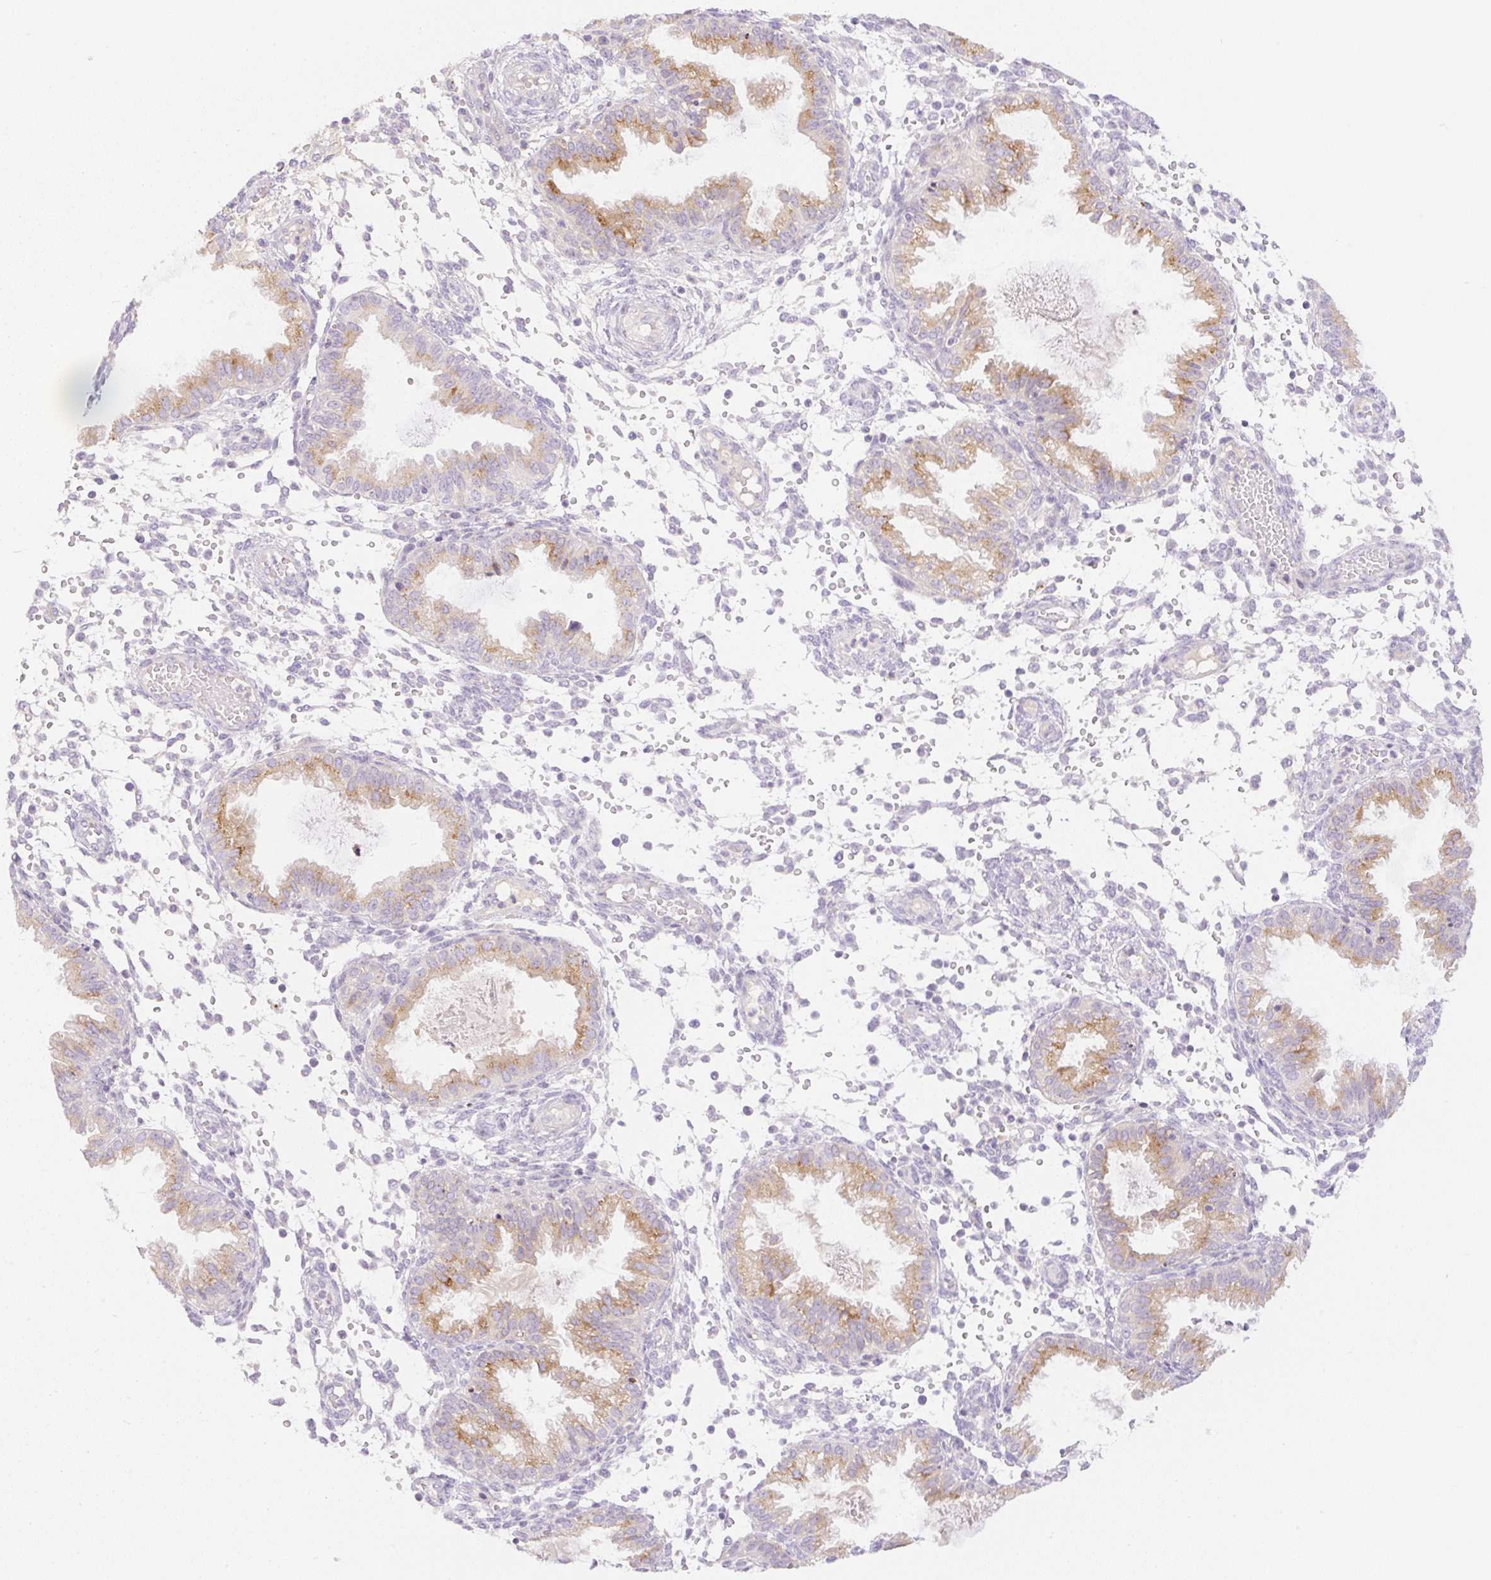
{"staining": {"intensity": "negative", "quantity": "none", "location": "none"}, "tissue": "endometrium", "cell_type": "Cells in endometrial stroma", "image_type": "normal", "snomed": [{"axis": "morphology", "description": "Normal tissue, NOS"}, {"axis": "topography", "description": "Endometrium"}], "caption": "This photomicrograph is of unremarkable endometrium stained with IHC to label a protein in brown with the nuclei are counter-stained blue. There is no positivity in cells in endometrial stroma.", "gene": "MIA2", "patient": {"sex": "female", "age": 33}}